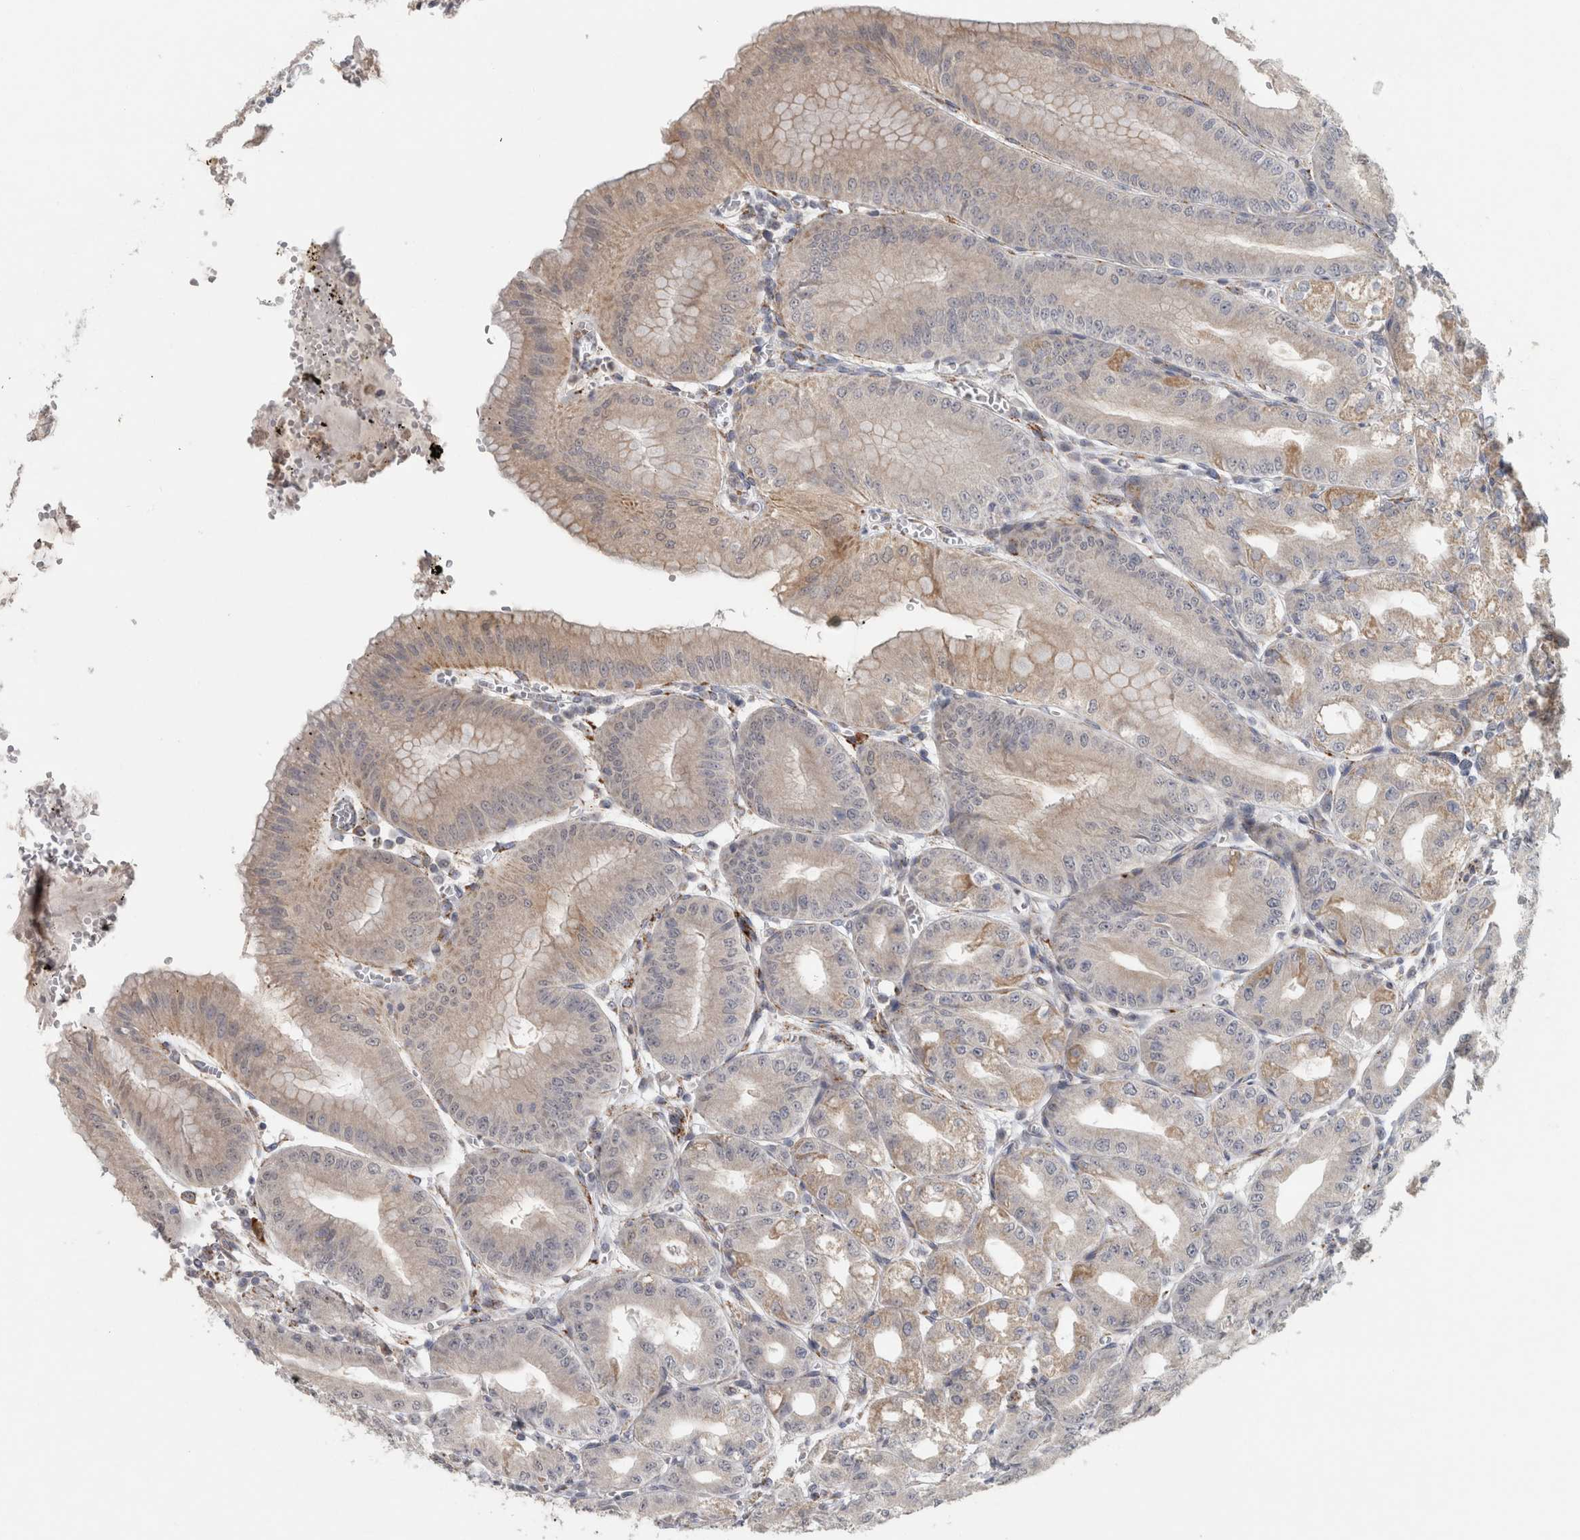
{"staining": {"intensity": "moderate", "quantity": "25%-75%", "location": "cytoplasmic/membranous"}, "tissue": "stomach", "cell_type": "Glandular cells", "image_type": "normal", "snomed": [{"axis": "morphology", "description": "Normal tissue, NOS"}, {"axis": "topography", "description": "Stomach, lower"}], "caption": "IHC of benign human stomach exhibits medium levels of moderate cytoplasmic/membranous staining in approximately 25%-75% of glandular cells.", "gene": "RAB18", "patient": {"sex": "male", "age": 71}}